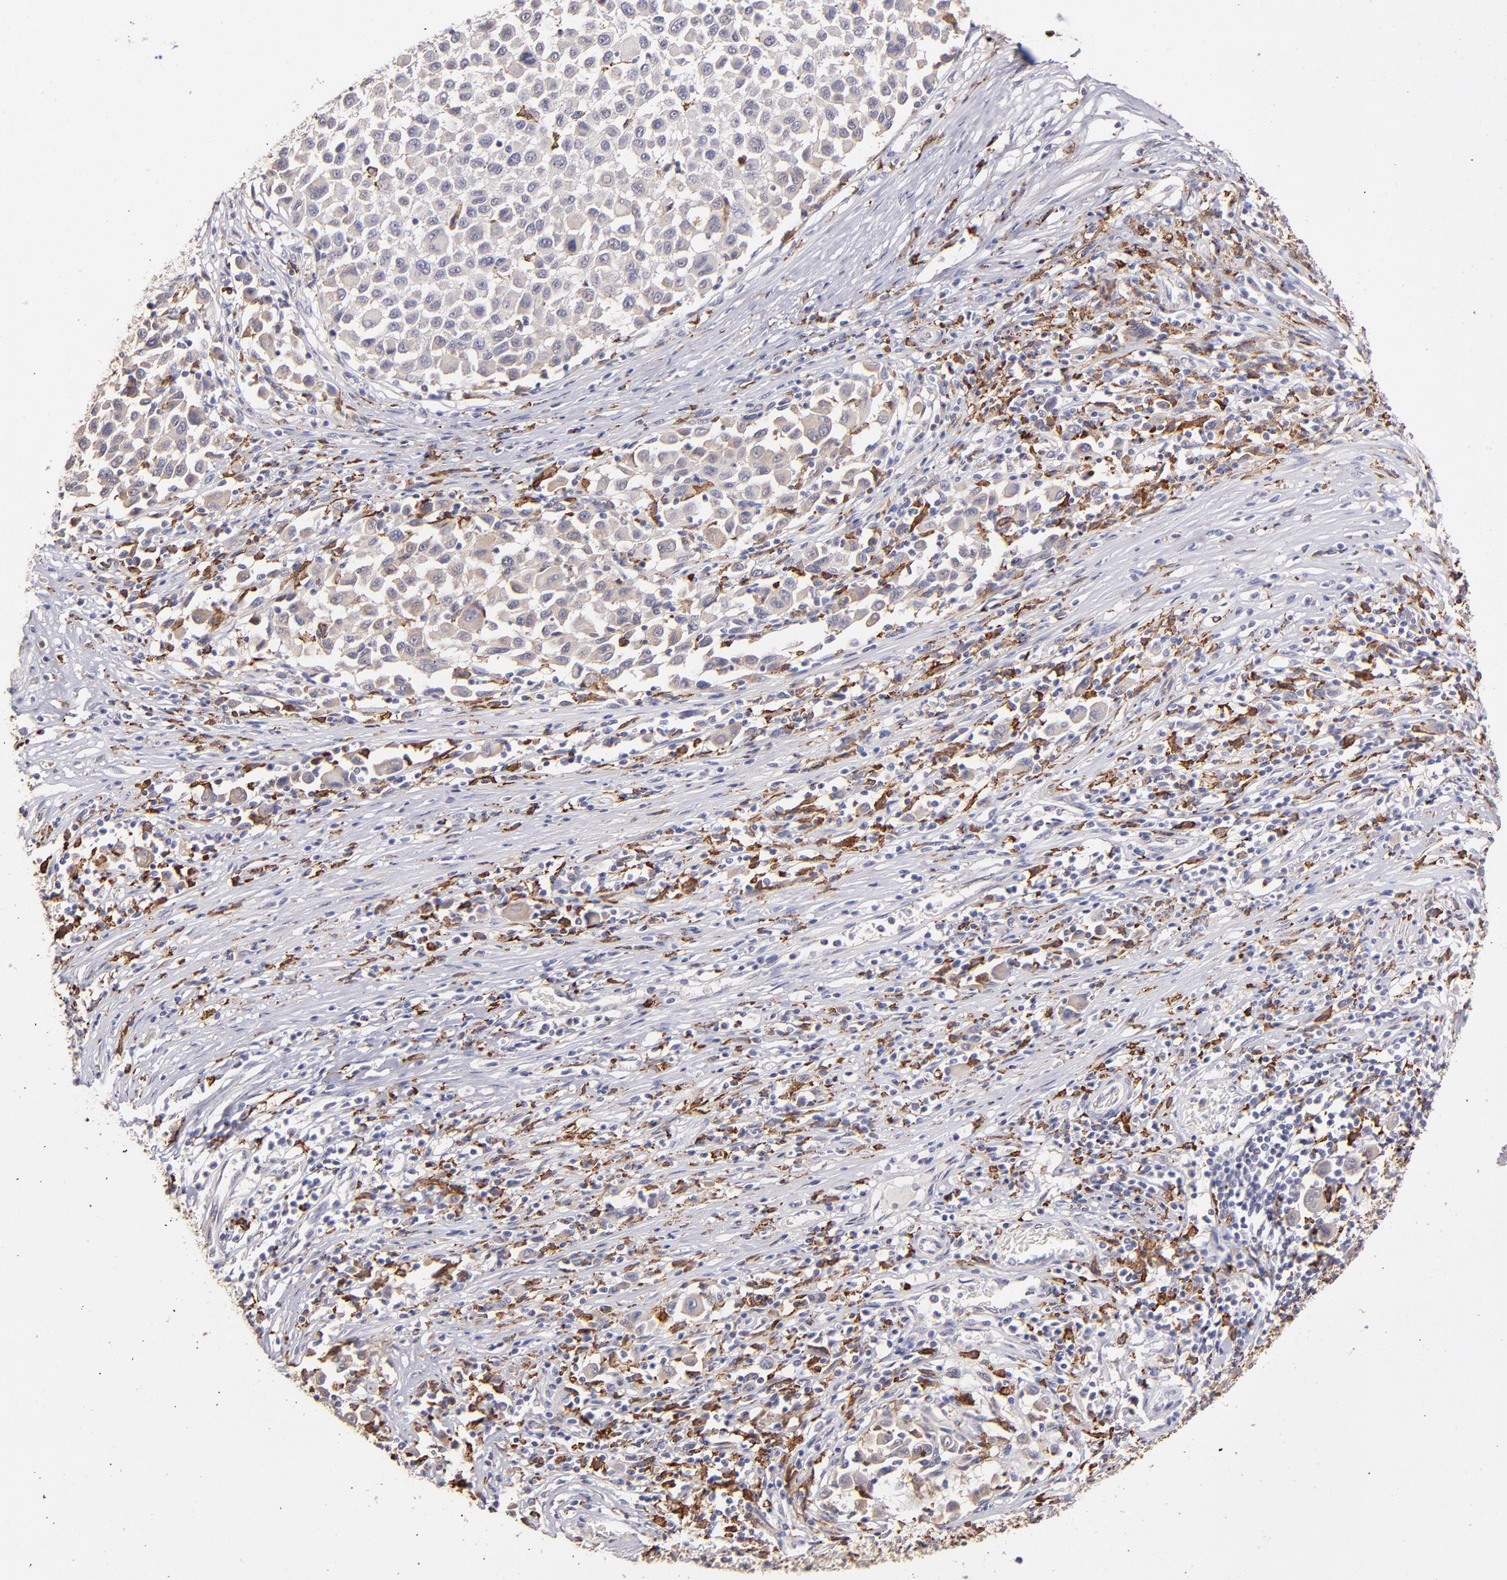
{"staining": {"intensity": "weak", "quantity": "25%-75%", "location": "cytoplasmic/membranous"}, "tissue": "melanoma", "cell_type": "Tumor cells", "image_type": "cancer", "snomed": [{"axis": "morphology", "description": "Malignant melanoma, Metastatic site"}, {"axis": "topography", "description": "Lymph node"}], "caption": "There is low levels of weak cytoplasmic/membranous staining in tumor cells of melanoma, as demonstrated by immunohistochemical staining (brown color).", "gene": "GLDC", "patient": {"sex": "male", "age": 61}}